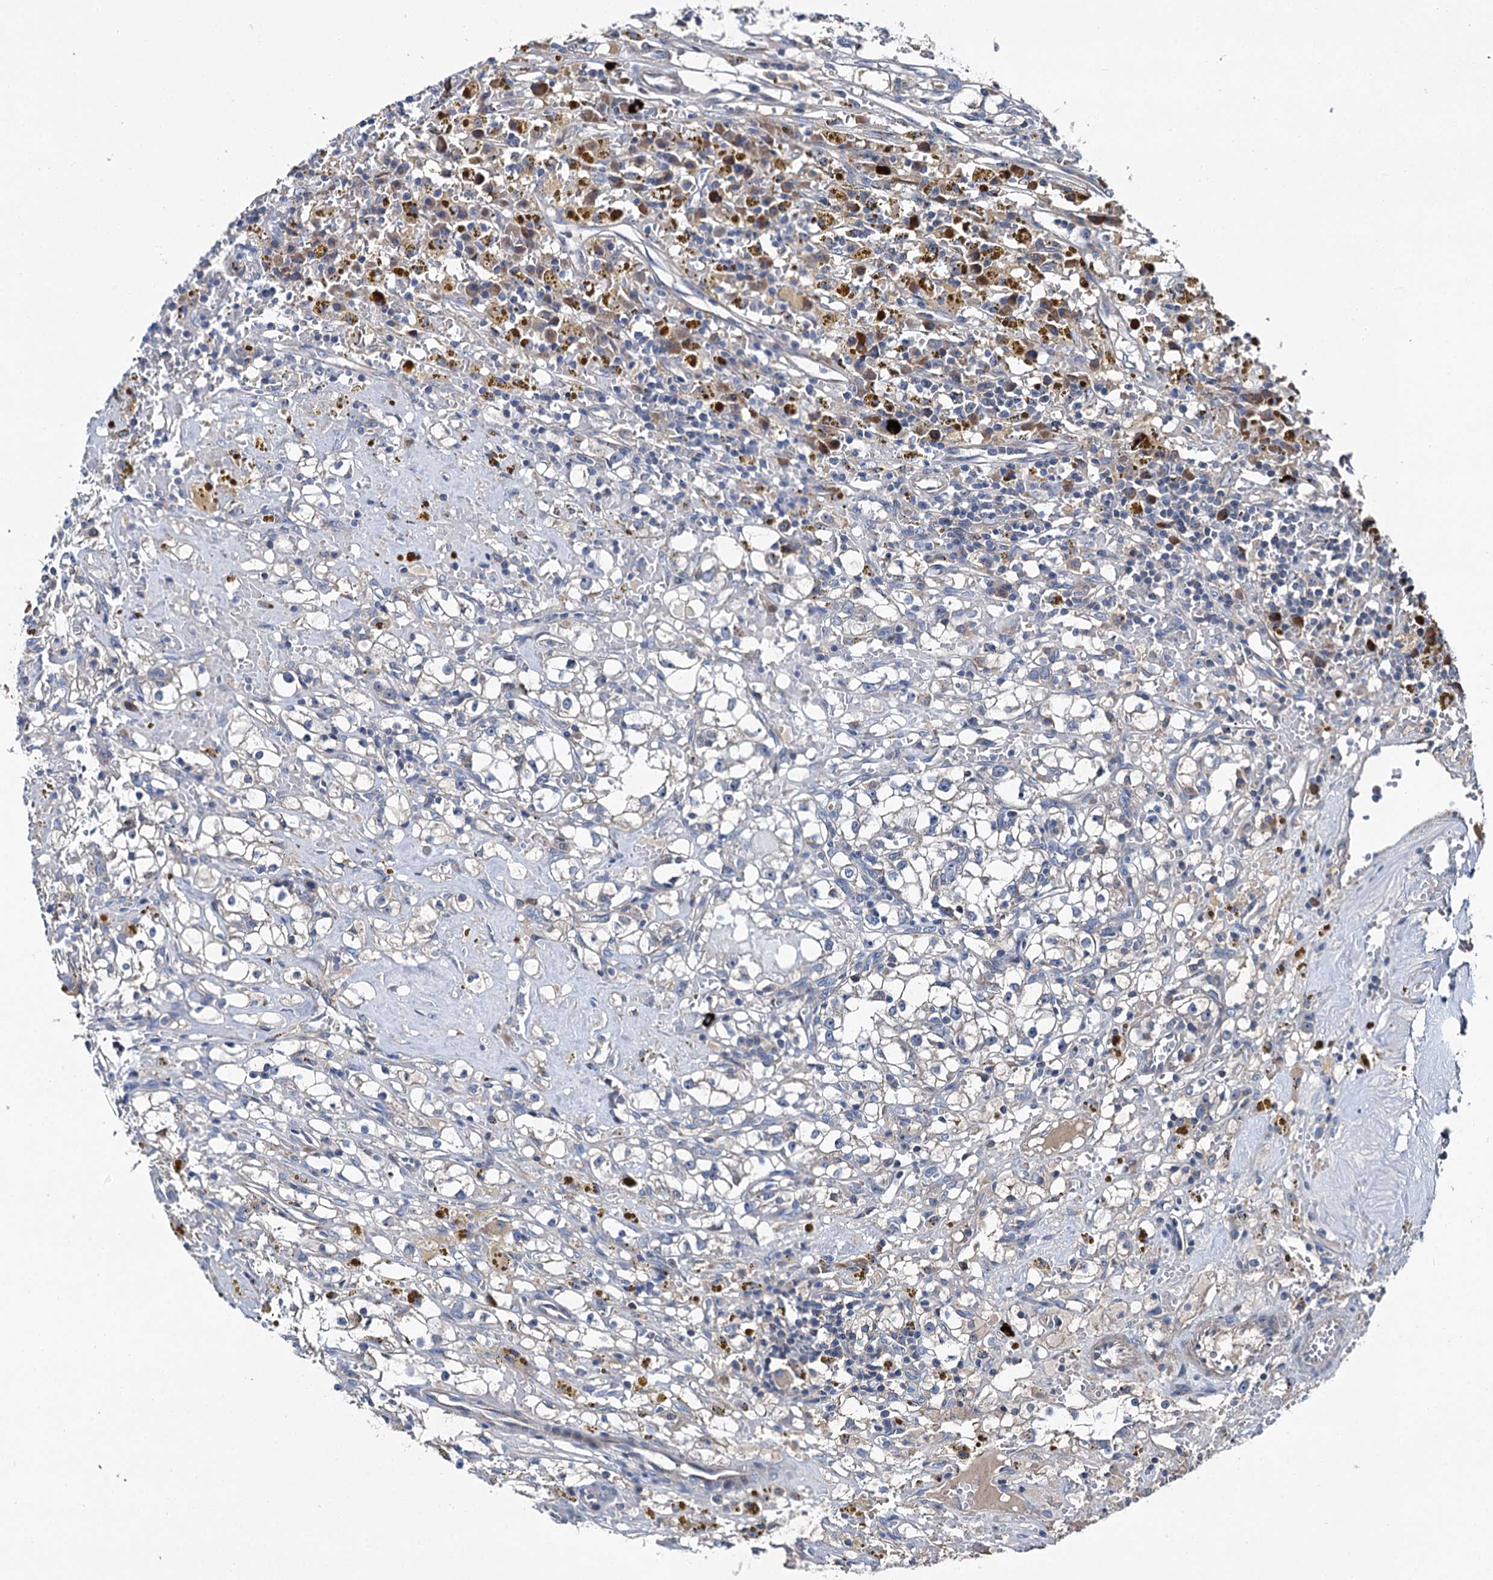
{"staining": {"intensity": "negative", "quantity": "none", "location": "none"}, "tissue": "renal cancer", "cell_type": "Tumor cells", "image_type": "cancer", "snomed": [{"axis": "morphology", "description": "Adenocarcinoma, NOS"}, {"axis": "topography", "description": "Kidney"}], "caption": "There is no significant staining in tumor cells of renal adenocarcinoma.", "gene": "SLC22A25", "patient": {"sex": "male", "age": 56}}